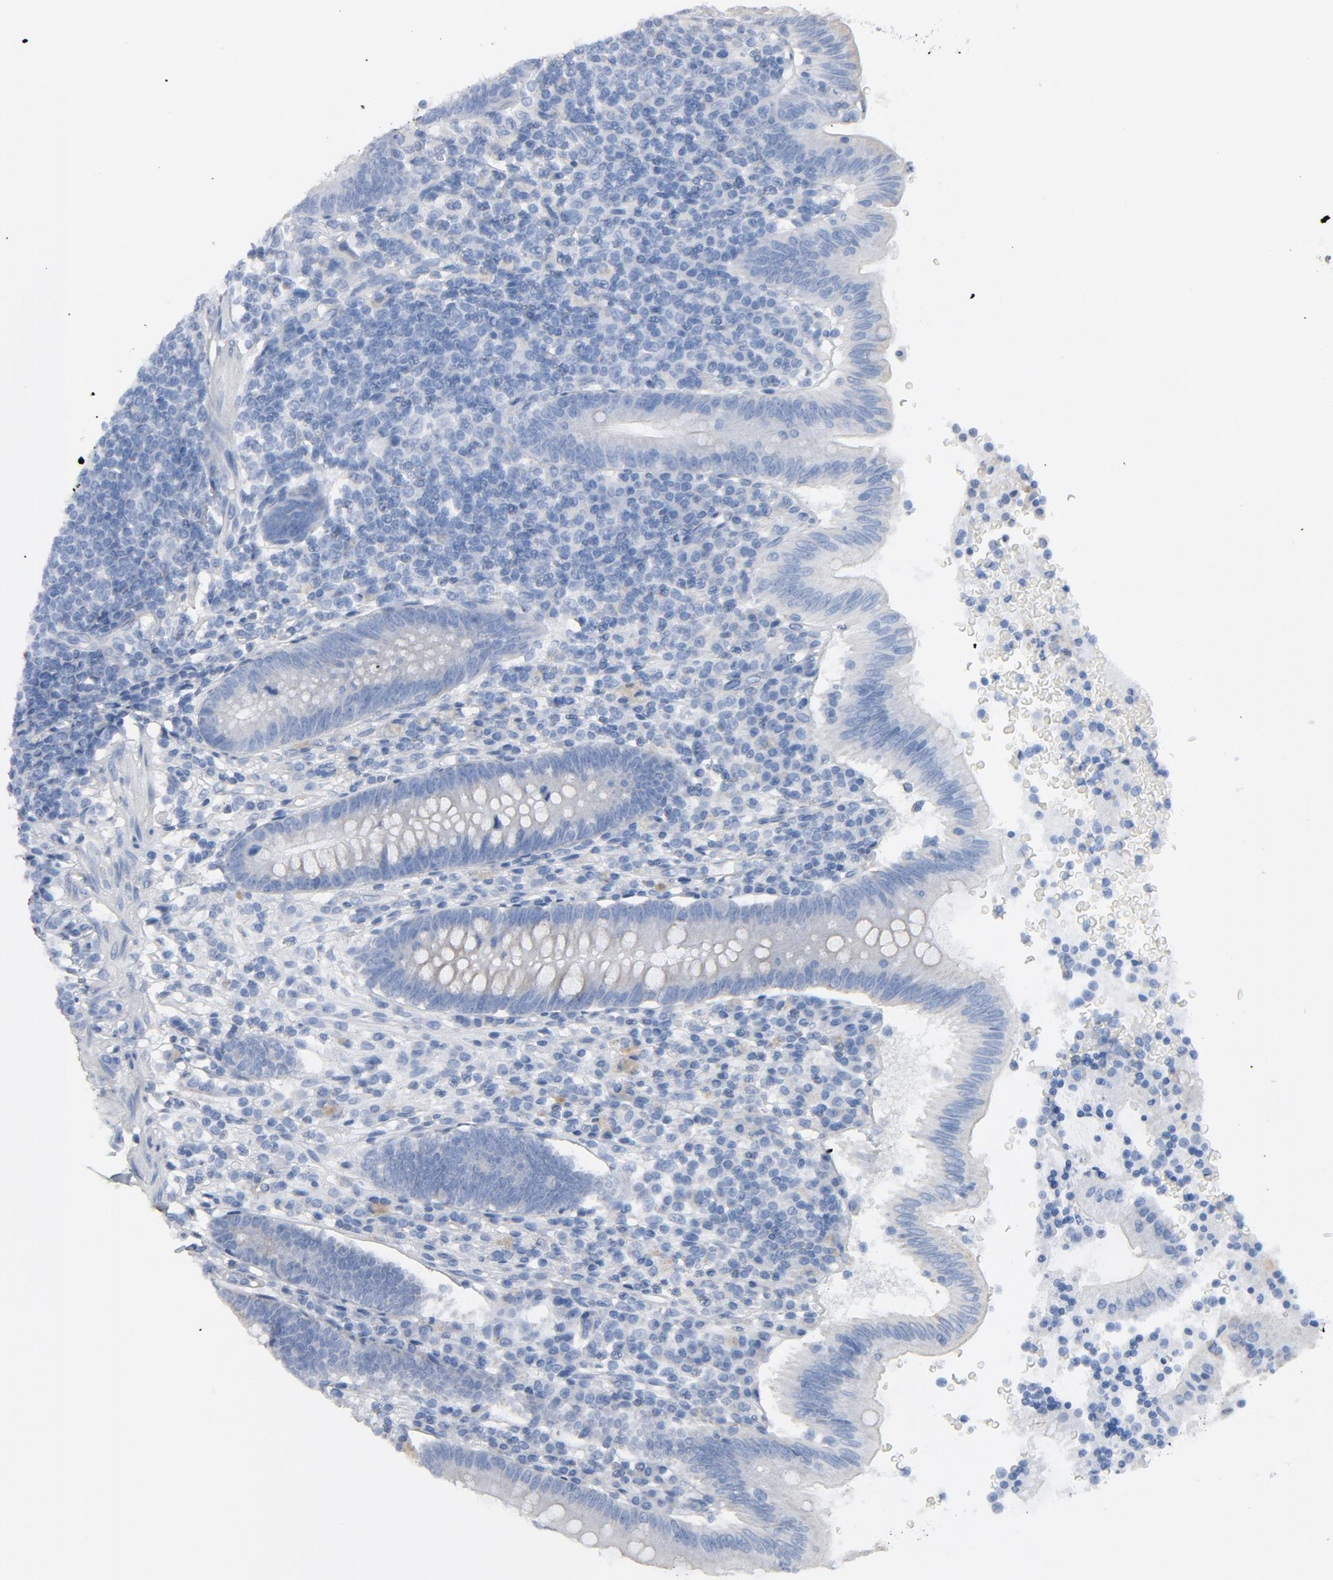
{"staining": {"intensity": "negative", "quantity": "none", "location": "none"}, "tissue": "appendix", "cell_type": "Glandular cells", "image_type": "normal", "snomed": [{"axis": "morphology", "description": "Normal tissue, NOS"}, {"axis": "morphology", "description": "Inflammation, NOS"}, {"axis": "topography", "description": "Appendix"}], "caption": "Human appendix stained for a protein using IHC displays no positivity in glandular cells.", "gene": "C14orf119", "patient": {"sex": "male", "age": 46}}